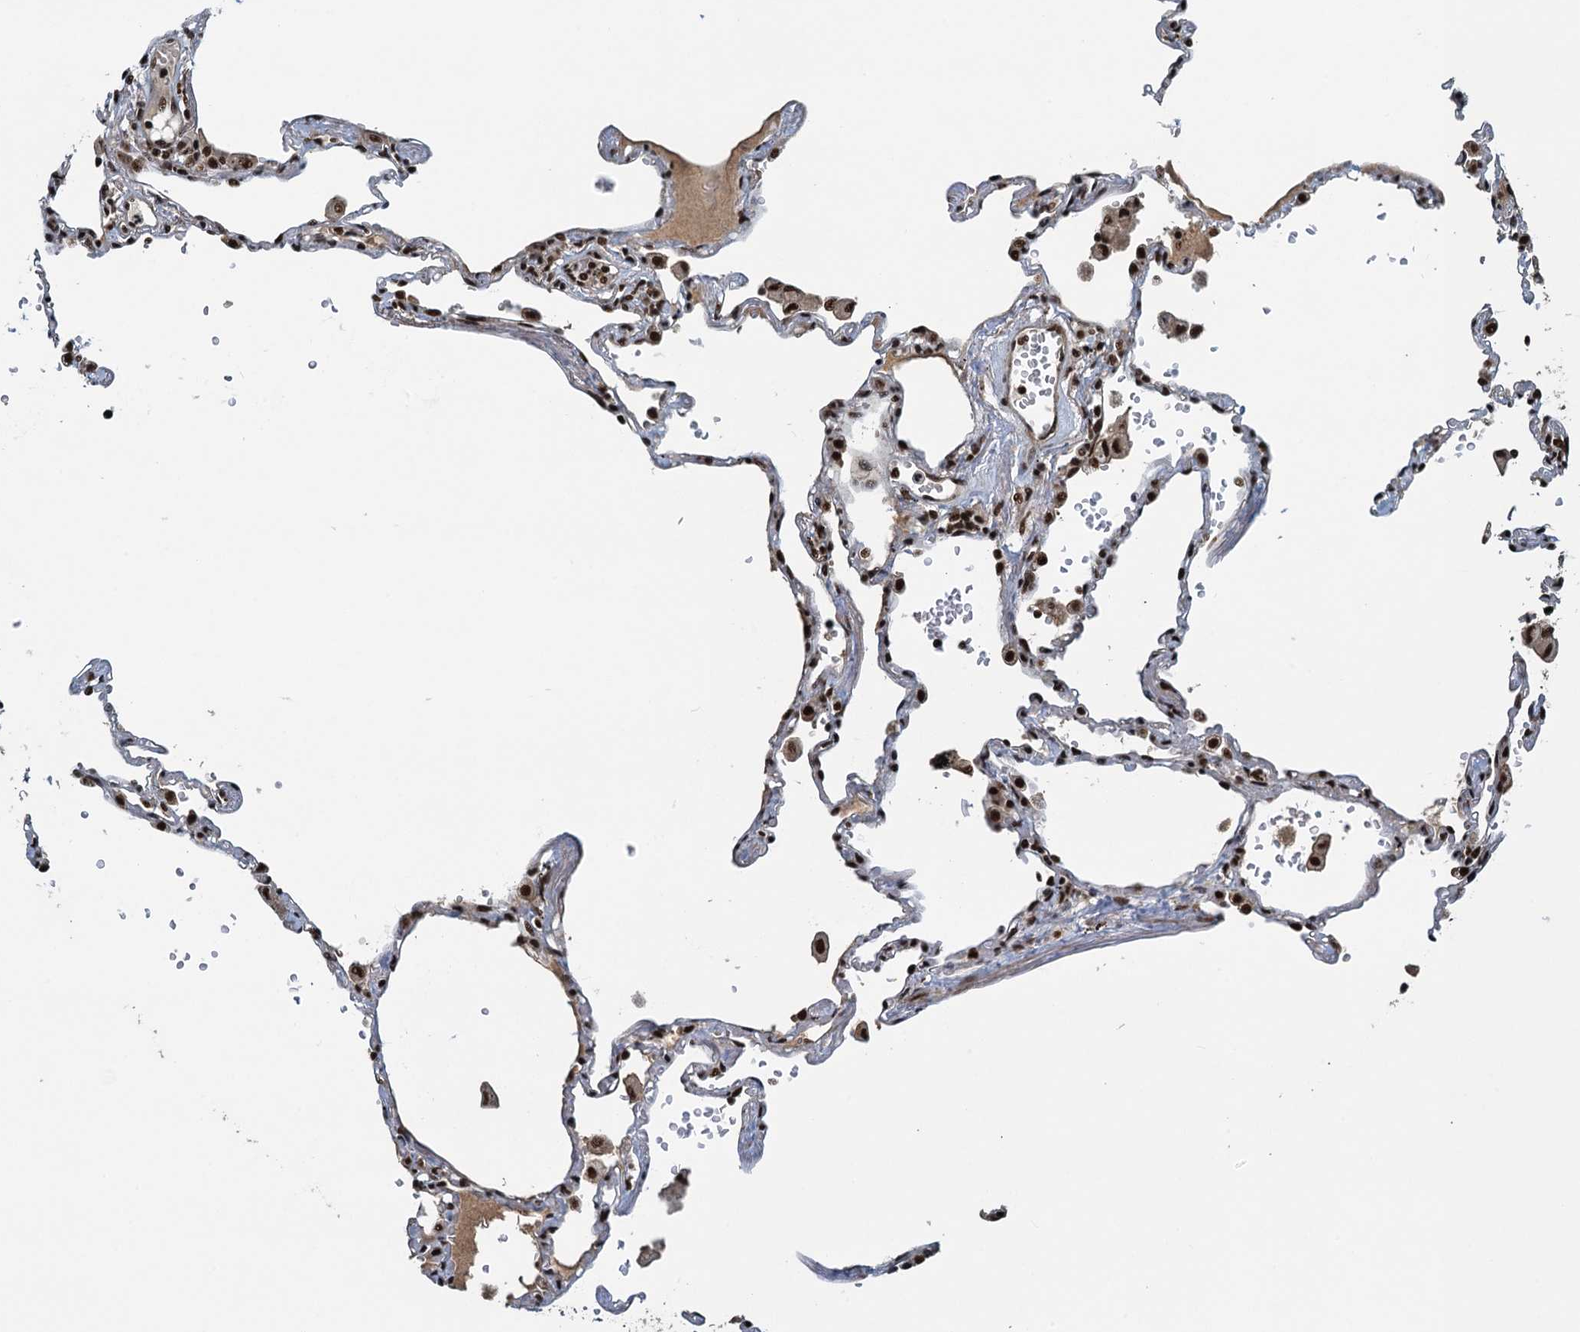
{"staining": {"intensity": "strong", "quantity": ">75%", "location": "nuclear"}, "tissue": "lung", "cell_type": "Alveolar cells", "image_type": "normal", "snomed": [{"axis": "morphology", "description": "Normal tissue, NOS"}, {"axis": "topography", "description": "Lung"}], "caption": "DAB (3,3'-diaminobenzidine) immunohistochemical staining of unremarkable lung displays strong nuclear protein expression in approximately >75% of alveolar cells.", "gene": "ZC3H18", "patient": {"sex": "female", "age": 67}}